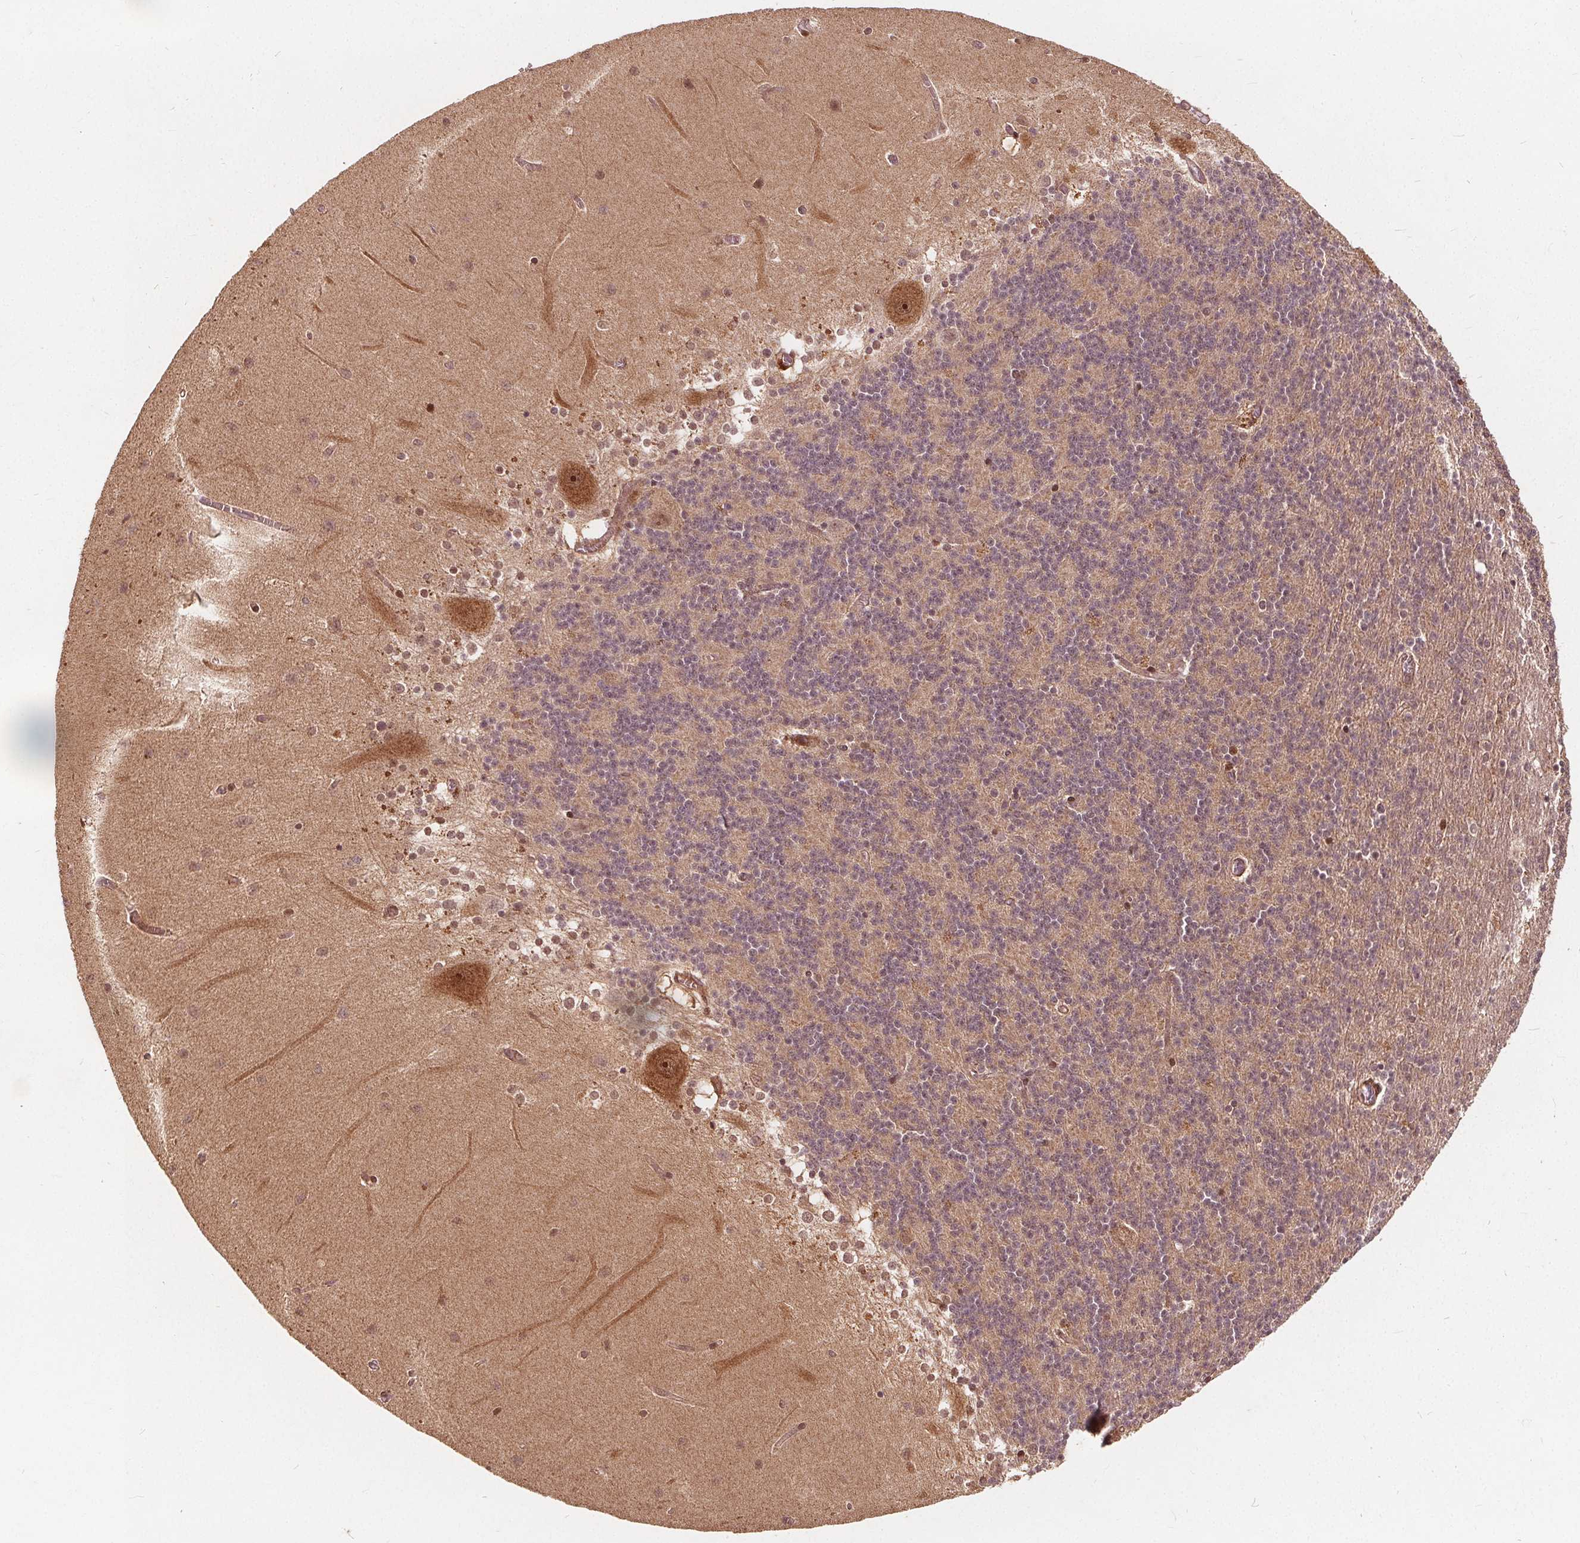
{"staining": {"intensity": "weak", "quantity": "<25%", "location": "cytoplasmic/membranous"}, "tissue": "cerebellum", "cell_type": "Cells in granular layer", "image_type": "normal", "snomed": [{"axis": "morphology", "description": "Normal tissue, NOS"}, {"axis": "topography", "description": "Cerebellum"}], "caption": "A high-resolution image shows IHC staining of benign cerebellum, which reveals no significant positivity in cells in granular layer. (Stains: DAB immunohistochemistry (IHC) with hematoxylin counter stain, Microscopy: brightfield microscopy at high magnification).", "gene": "PPP1CB", "patient": {"sex": "female", "age": 54}}